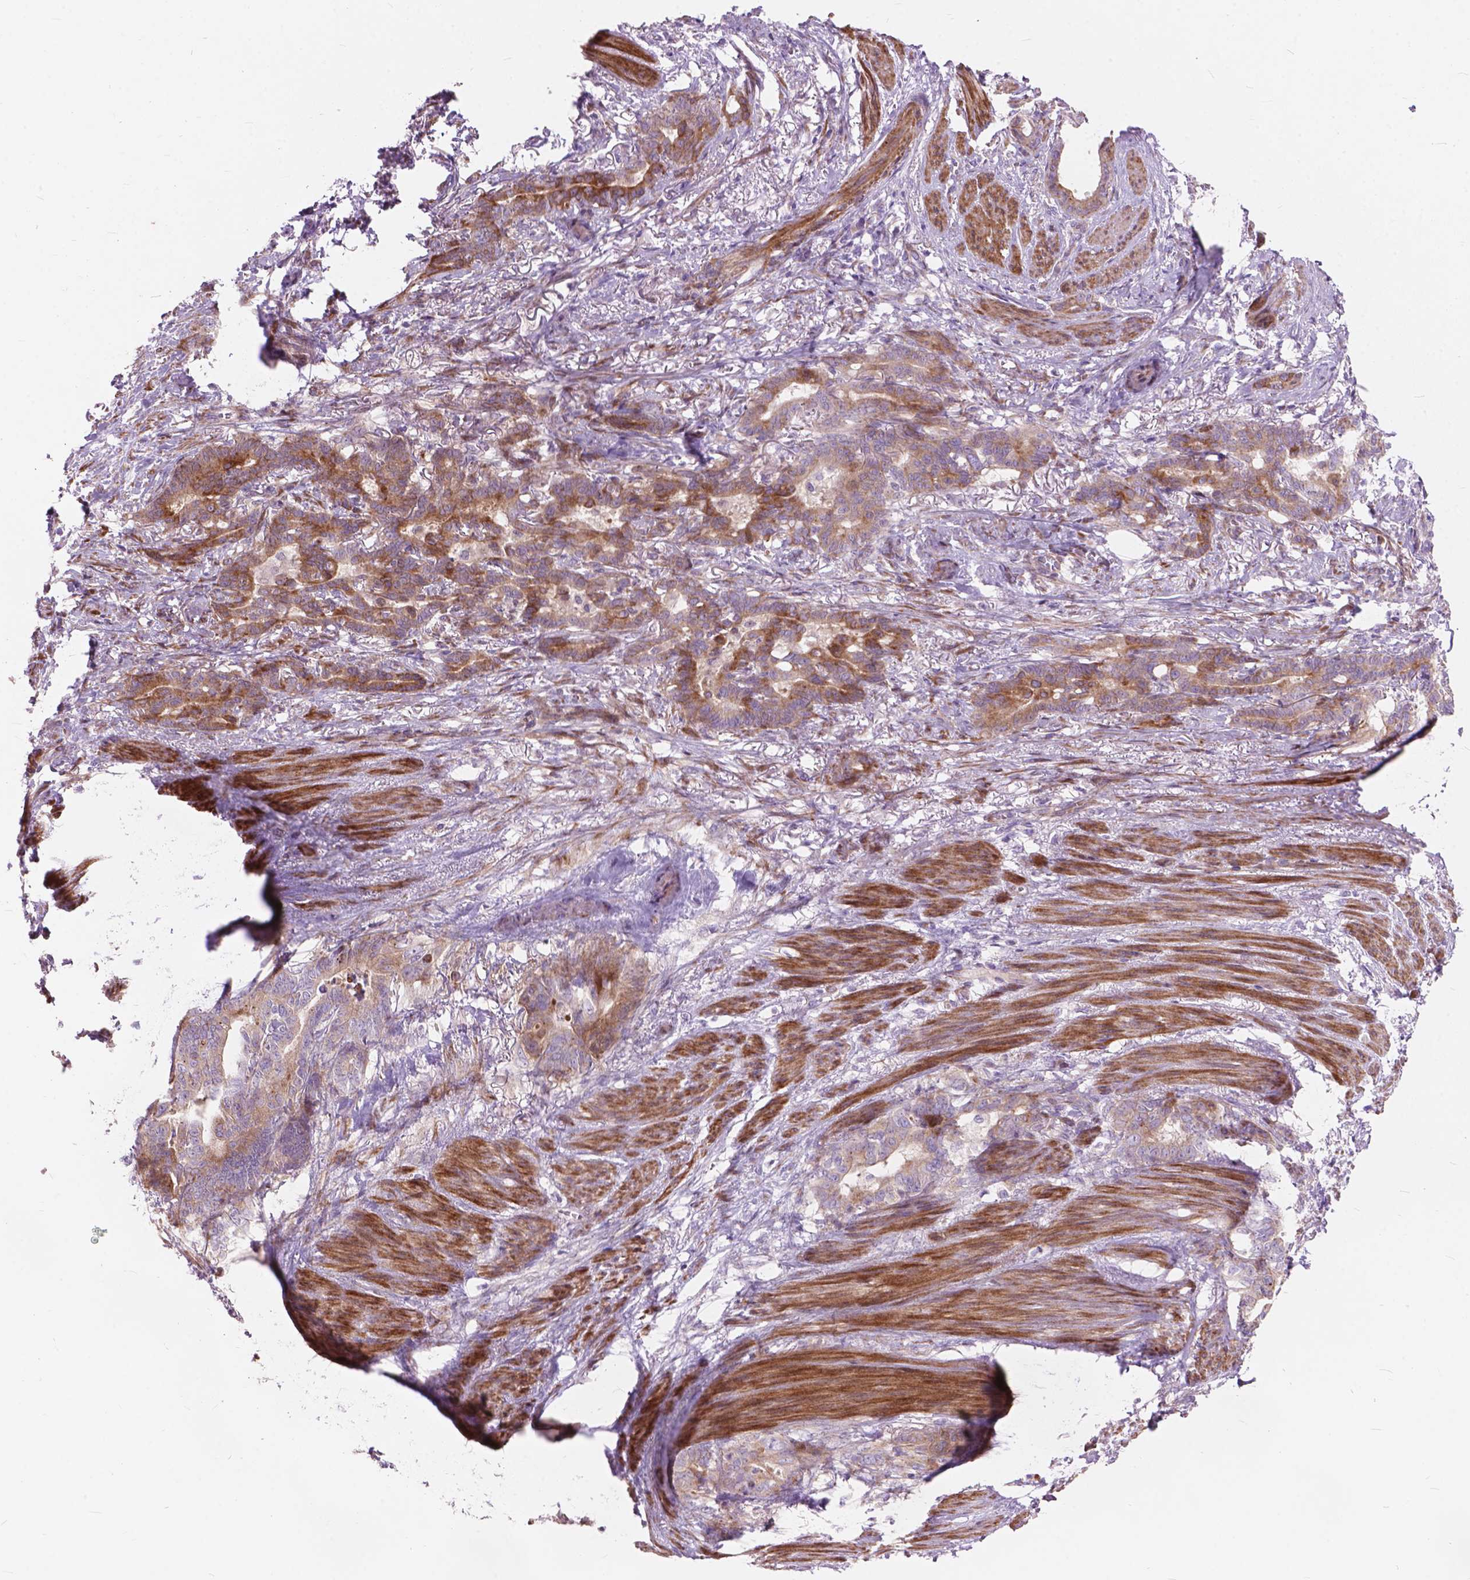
{"staining": {"intensity": "moderate", "quantity": ">75%", "location": "cytoplasmic/membranous"}, "tissue": "stomach cancer", "cell_type": "Tumor cells", "image_type": "cancer", "snomed": [{"axis": "morphology", "description": "Normal tissue, NOS"}, {"axis": "morphology", "description": "Adenocarcinoma, NOS"}, {"axis": "topography", "description": "Esophagus"}, {"axis": "topography", "description": "Stomach, upper"}], "caption": "Stomach cancer stained with immunohistochemistry (IHC) displays moderate cytoplasmic/membranous expression in approximately >75% of tumor cells. (IHC, brightfield microscopy, high magnification).", "gene": "MORN1", "patient": {"sex": "male", "age": 62}}